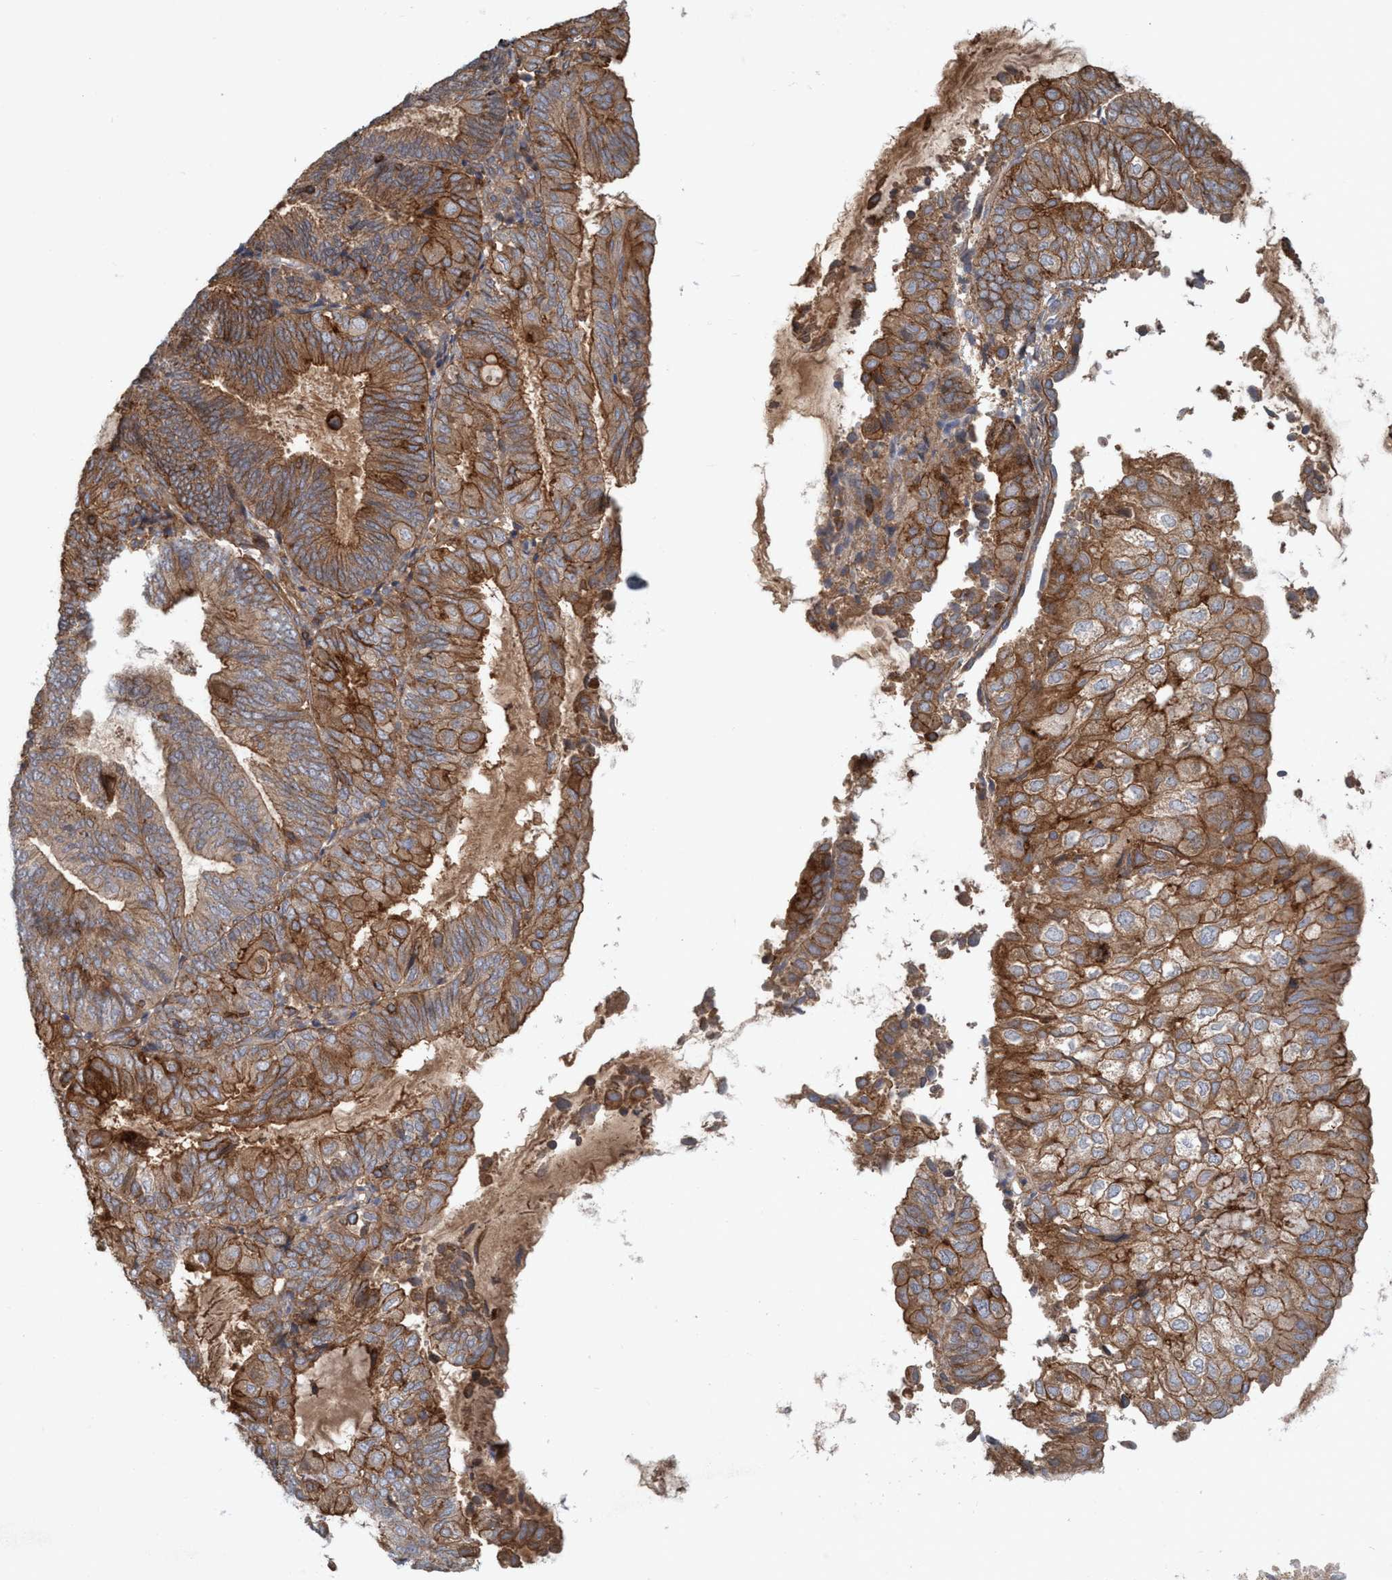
{"staining": {"intensity": "moderate", "quantity": ">75%", "location": "cytoplasmic/membranous"}, "tissue": "endometrial cancer", "cell_type": "Tumor cells", "image_type": "cancer", "snomed": [{"axis": "morphology", "description": "Adenocarcinoma, NOS"}, {"axis": "topography", "description": "Endometrium"}], "caption": "IHC of human adenocarcinoma (endometrial) displays medium levels of moderate cytoplasmic/membranous staining in approximately >75% of tumor cells. The protein is stained brown, and the nuclei are stained in blue (DAB (3,3'-diaminobenzidine) IHC with brightfield microscopy, high magnification).", "gene": "SPECC1", "patient": {"sex": "female", "age": 81}}